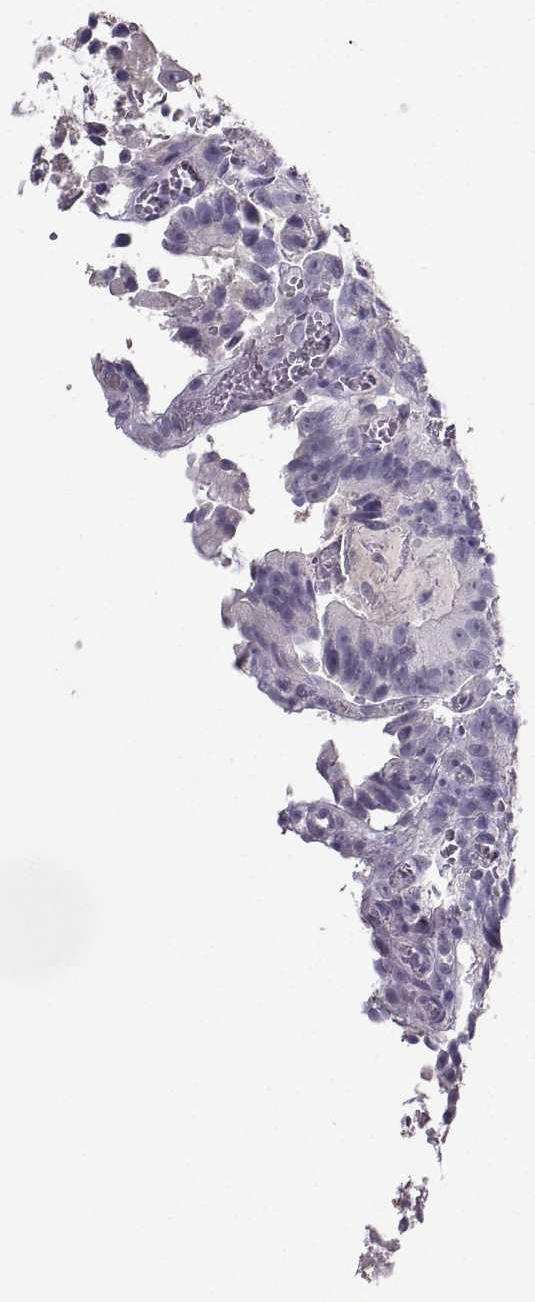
{"staining": {"intensity": "negative", "quantity": "none", "location": "none"}, "tissue": "colorectal cancer", "cell_type": "Tumor cells", "image_type": "cancer", "snomed": [{"axis": "morphology", "description": "Adenocarcinoma, NOS"}, {"axis": "topography", "description": "Colon"}], "caption": "Adenocarcinoma (colorectal) was stained to show a protein in brown. There is no significant expression in tumor cells.", "gene": "CARTPT", "patient": {"sex": "female", "age": 86}}